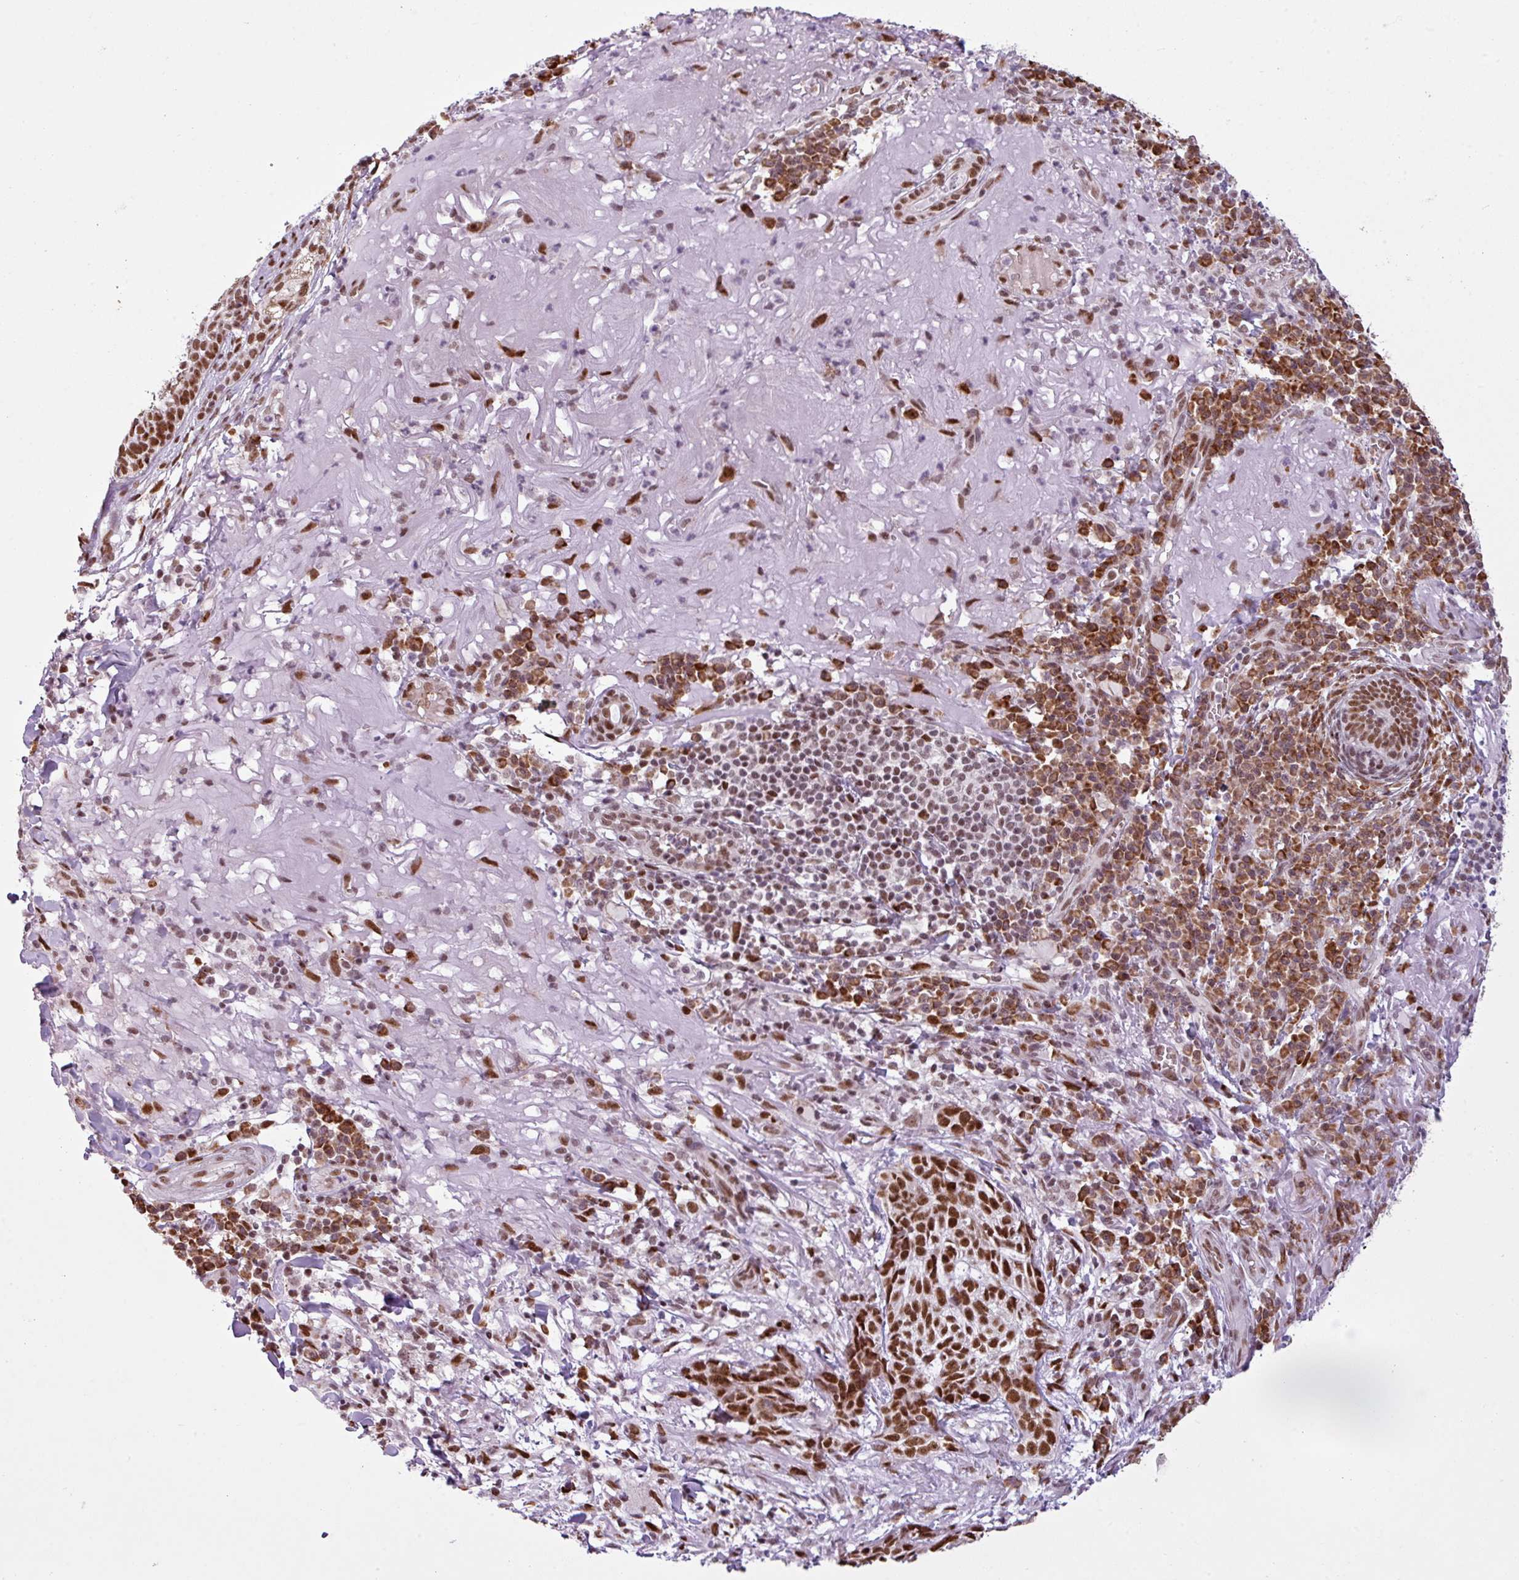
{"staining": {"intensity": "strong", "quantity": ">75%", "location": "nuclear"}, "tissue": "skin cancer", "cell_type": "Tumor cells", "image_type": "cancer", "snomed": [{"axis": "morphology", "description": "Basal cell carcinoma"}, {"axis": "topography", "description": "Skin"}], "caption": "This photomicrograph displays IHC staining of human basal cell carcinoma (skin), with high strong nuclear expression in approximately >75% of tumor cells.", "gene": "PRDM5", "patient": {"sex": "female", "age": 93}}